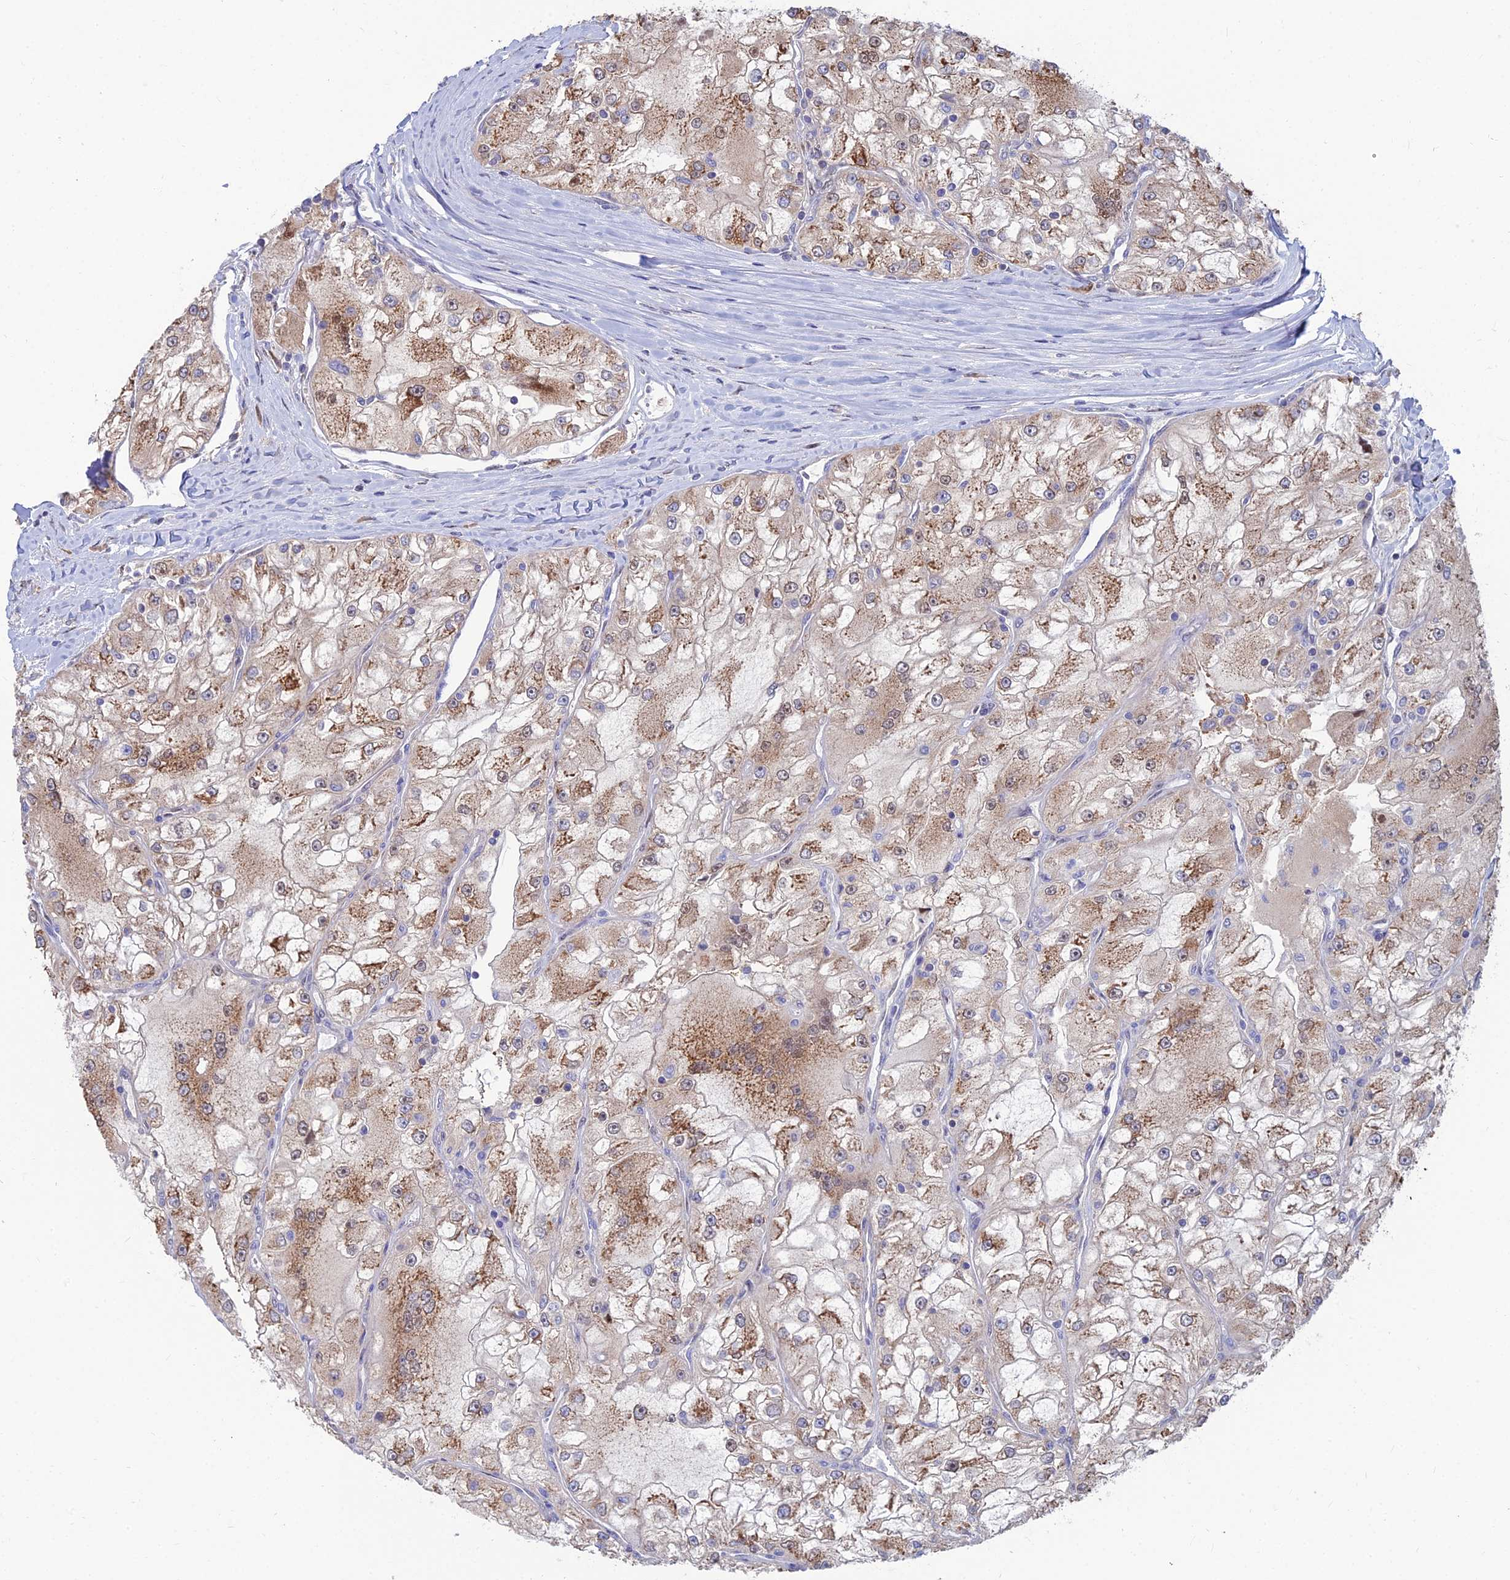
{"staining": {"intensity": "moderate", "quantity": "25%-75%", "location": "cytoplasmic/membranous,nuclear"}, "tissue": "renal cancer", "cell_type": "Tumor cells", "image_type": "cancer", "snomed": [{"axis": "morphology", "description": "Adenocarcinoma, NOS"}, {"axis": "topography", "description": "Kidney"}], "caption": "A micrograph of adenocarcinoma (renal) stained for a protein displays moderate cytoplasmic/membranous and nuclear brown staining in tumor cells.", "gene": "DNPEP", "patient": {"sex": "female", "age": 72}}